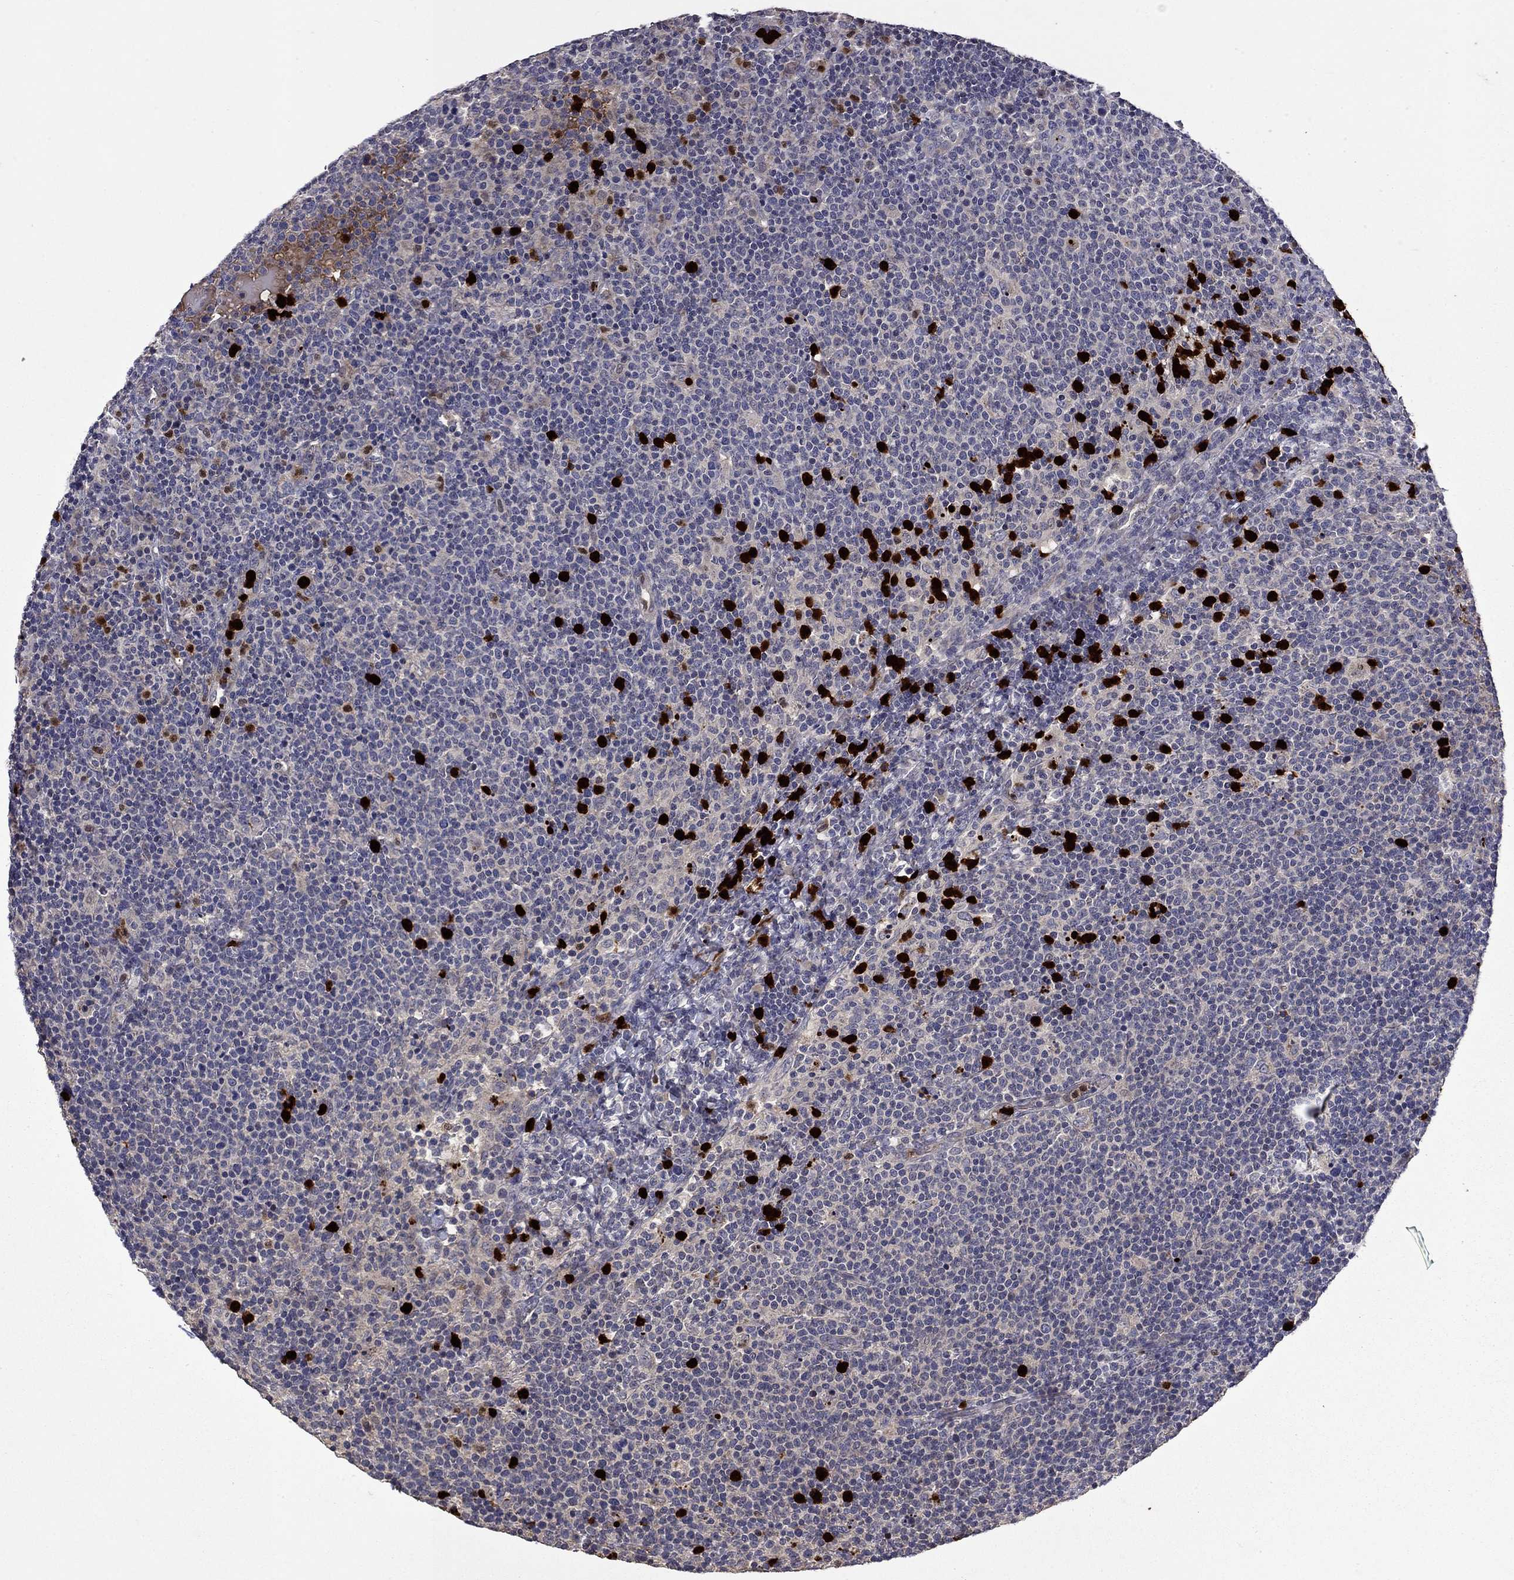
{"staining": {"intensity": "negative", "quantity": "none", "location": "none"}, "tissue": "lymphoma", "cell_type": "Tumor cells", "image_type": "cancer", "snomed": [{"axis": "morphology", "description": "Malignant lymphoma, non-Hodgkin's type, High grade"}, {"axis": "topography", "description": "Lymph node"}], "caption": "High power microscopy photomicrograph of an immunohistochemistry (IHC) photomicrograph of lymphoma, revealing no significant positivity in tumor cells.", "gene": "SATB1", "patient": {"sex": "male", "age": 61}}